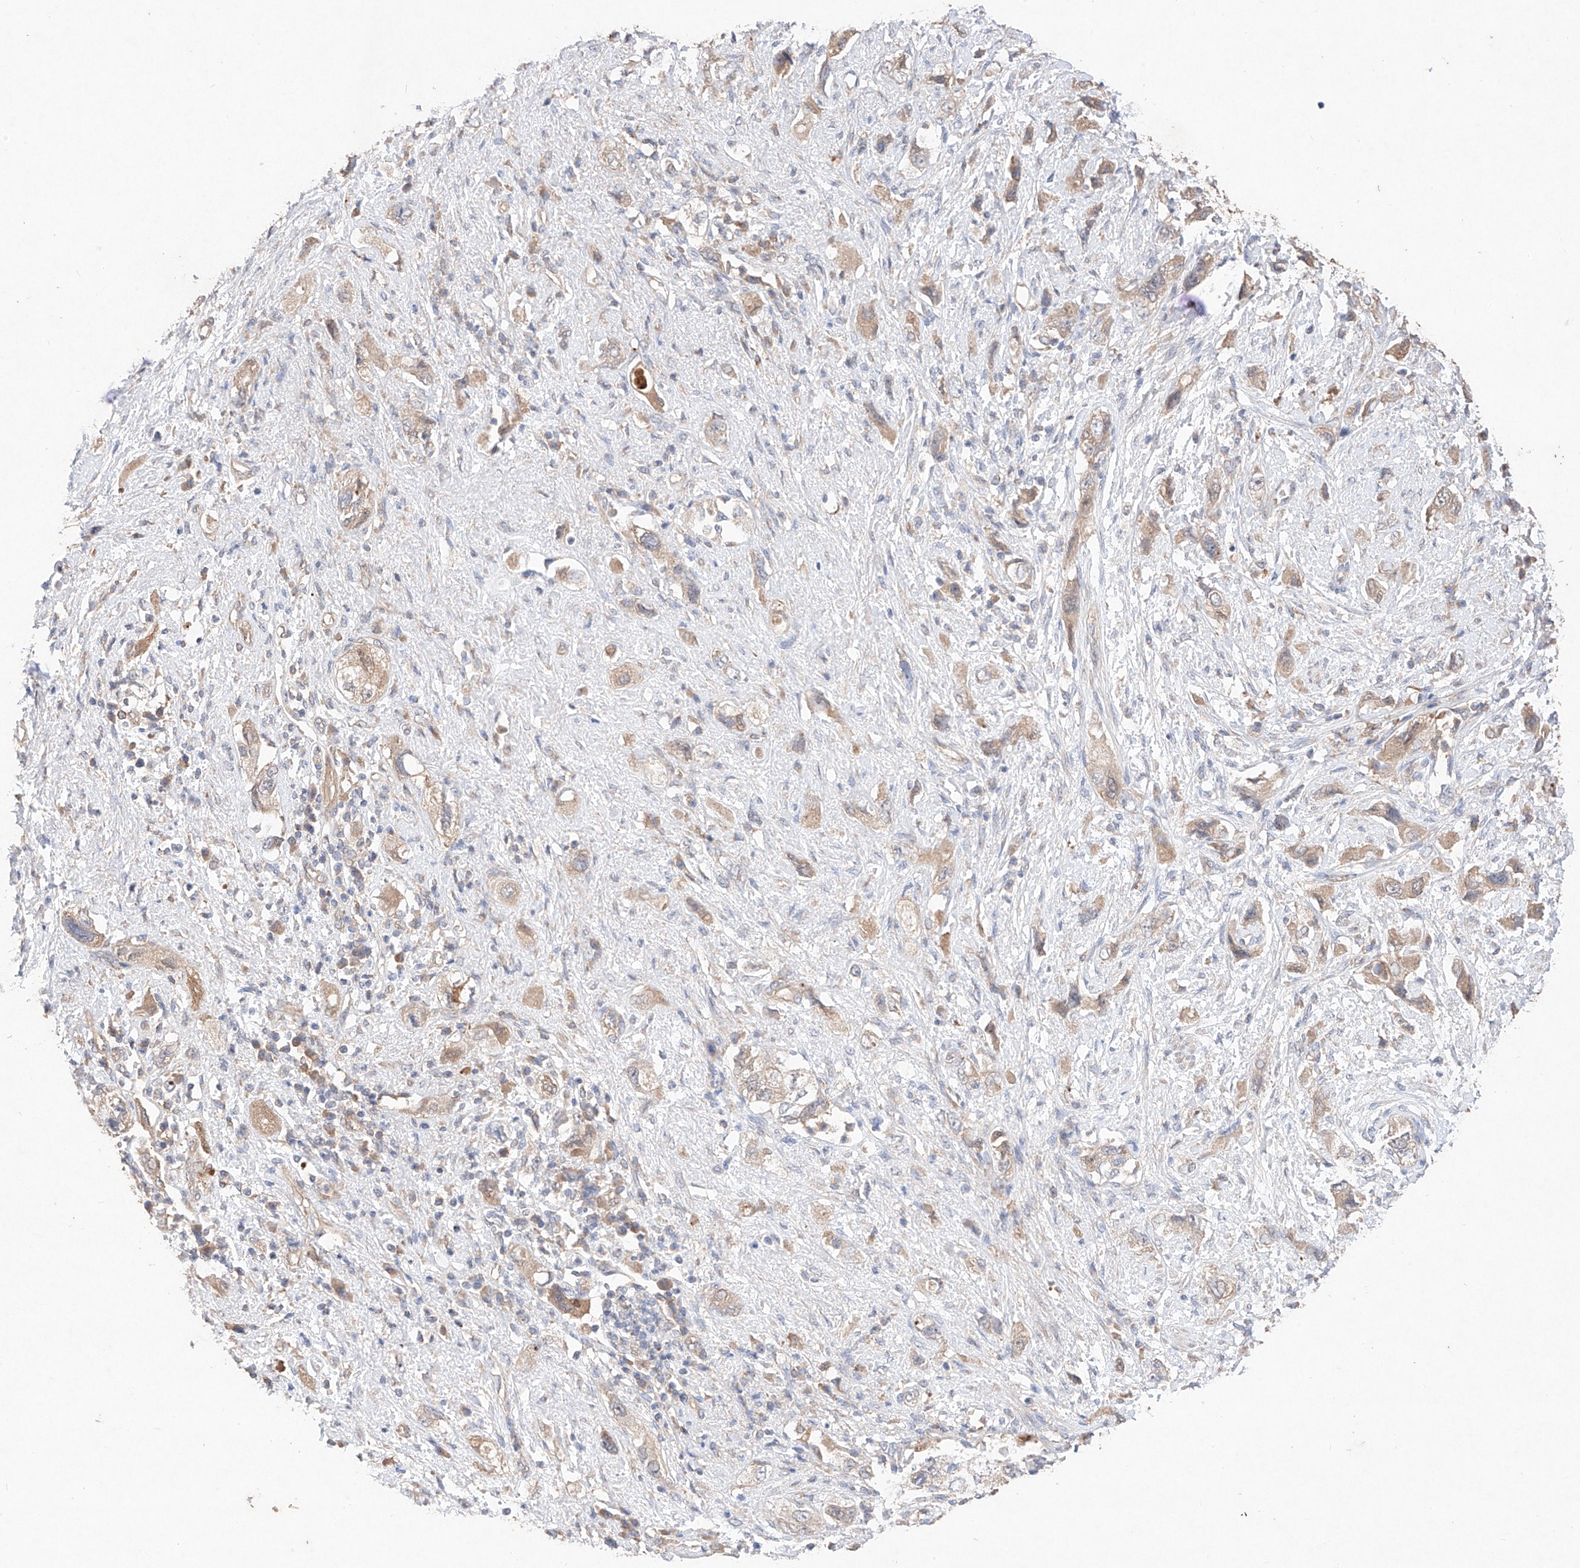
{"staining": {"intensity": "weak", "quantity": ">75%", "location": "cytoplasmic/membranous"}, "tissue": "pancreatic cancer", "cell_type": "Tumor cells", "image_type": "cancer", "snomed": [{"axis": "morphology", "description": "Adenocarcinoma, NOS"}, {"axis": "topography", "description": "Pancreas"}], "caption": "Adenocarcinoma (pancreatic) was stained to show a protein in brown. There is low levels of weak cytoplasmic/membranous staining in approximately >75% of tumor cells. The staining was performed using DAB, with brown indicating positive protein expression. Nuclei are stained blue with hematoxylin.", "gene": "C6orf62", "patient": {"sex": "female", "age": 73}}